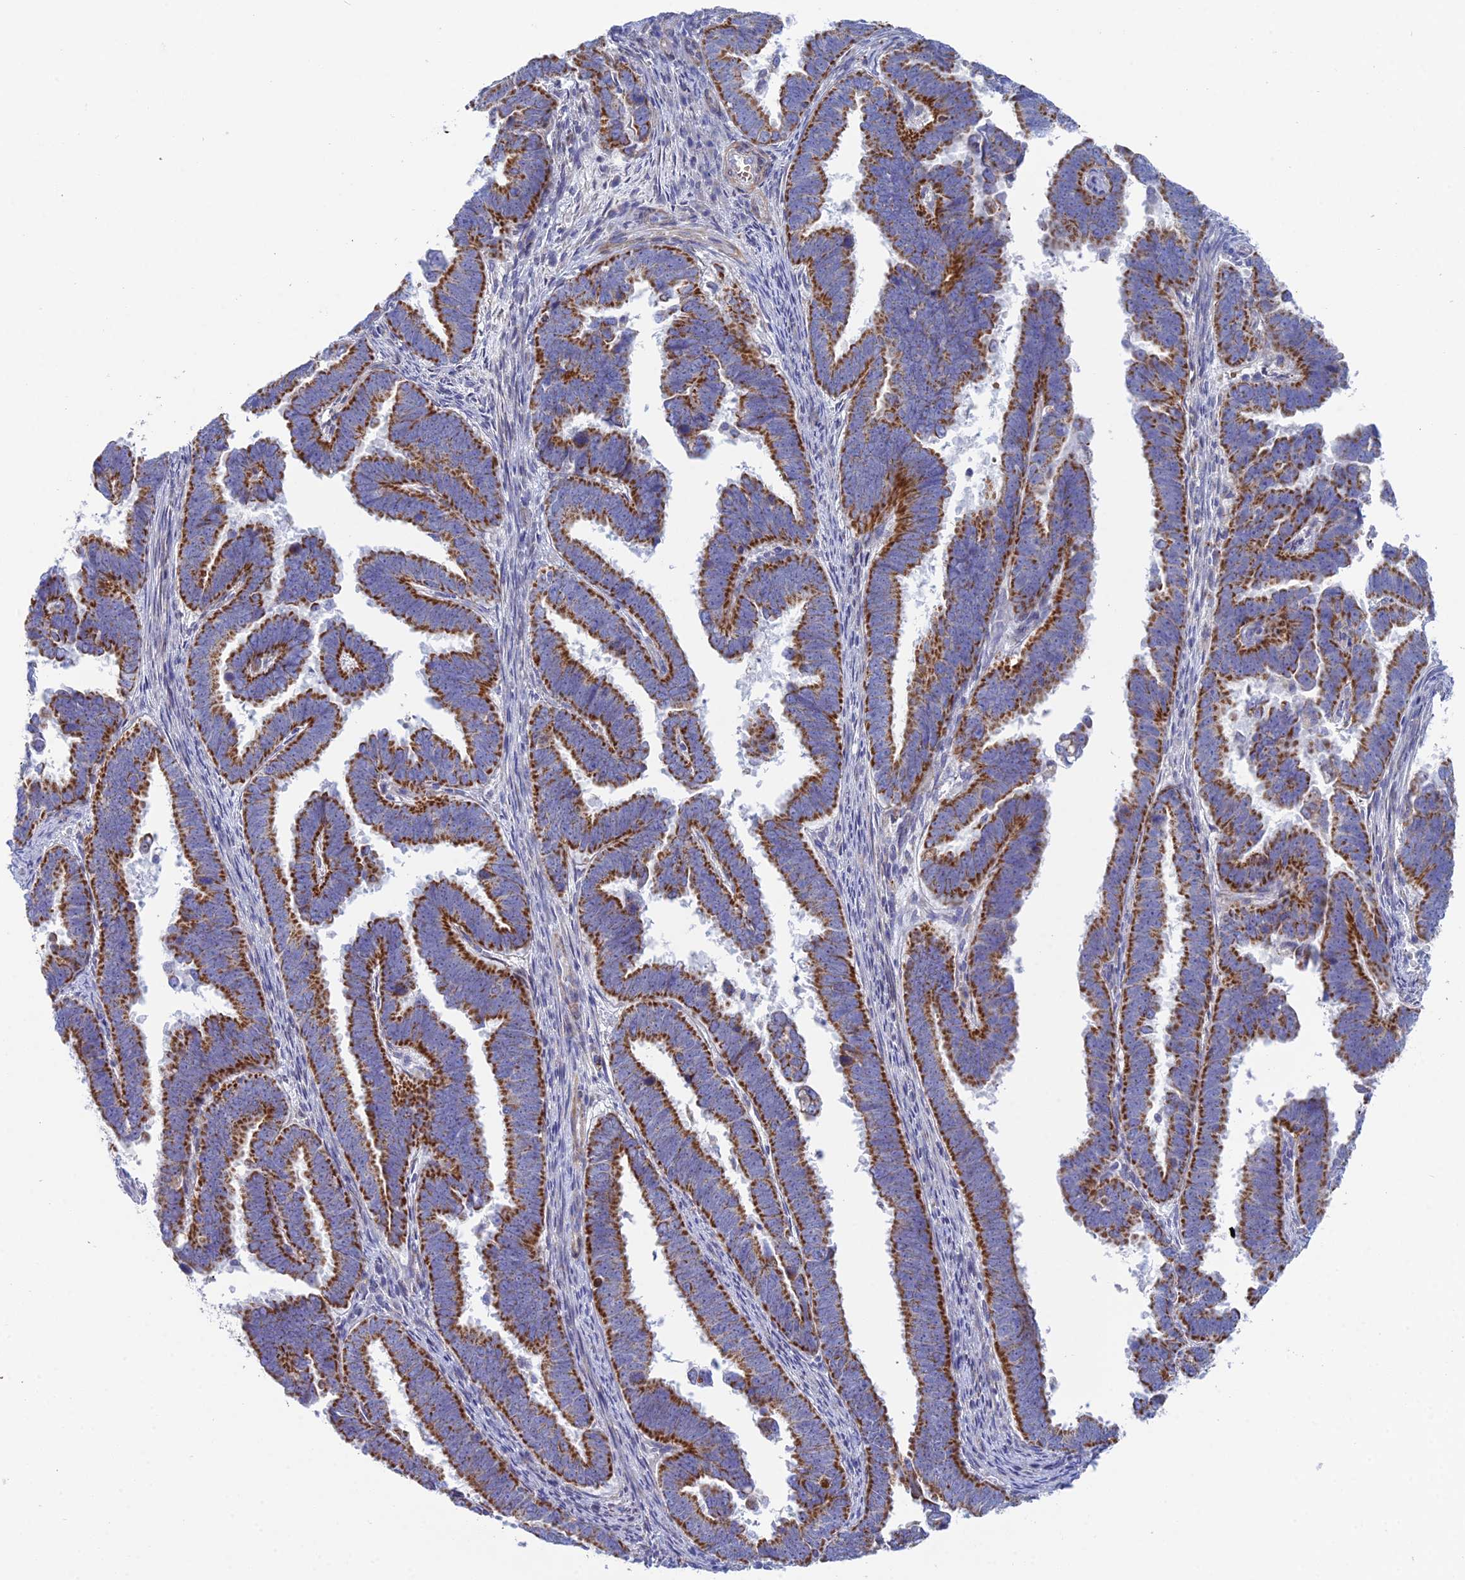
{"staining": {"intensity": "strong", "quantity": ">75%", "location": "cytoplasmic/membranous"}, "tissue": "endometrial cancer", "cell_type": "Tumor cells", "image_type": "cancer", "snomed": [{"axis": "morphology", "description": "Adenocarcinoma, NOS"}, {"axis": "topography", "description": "Endometrium"}], "caption": "Immunohistochemical staining of human adenocarcinoma (endometrial) displays high levels of strong cytoplasmic/membranous protein positivity in about >75% of tumor cells.", "gene": "CSPG4", "patient": {"sex": "female", "age": 75}}